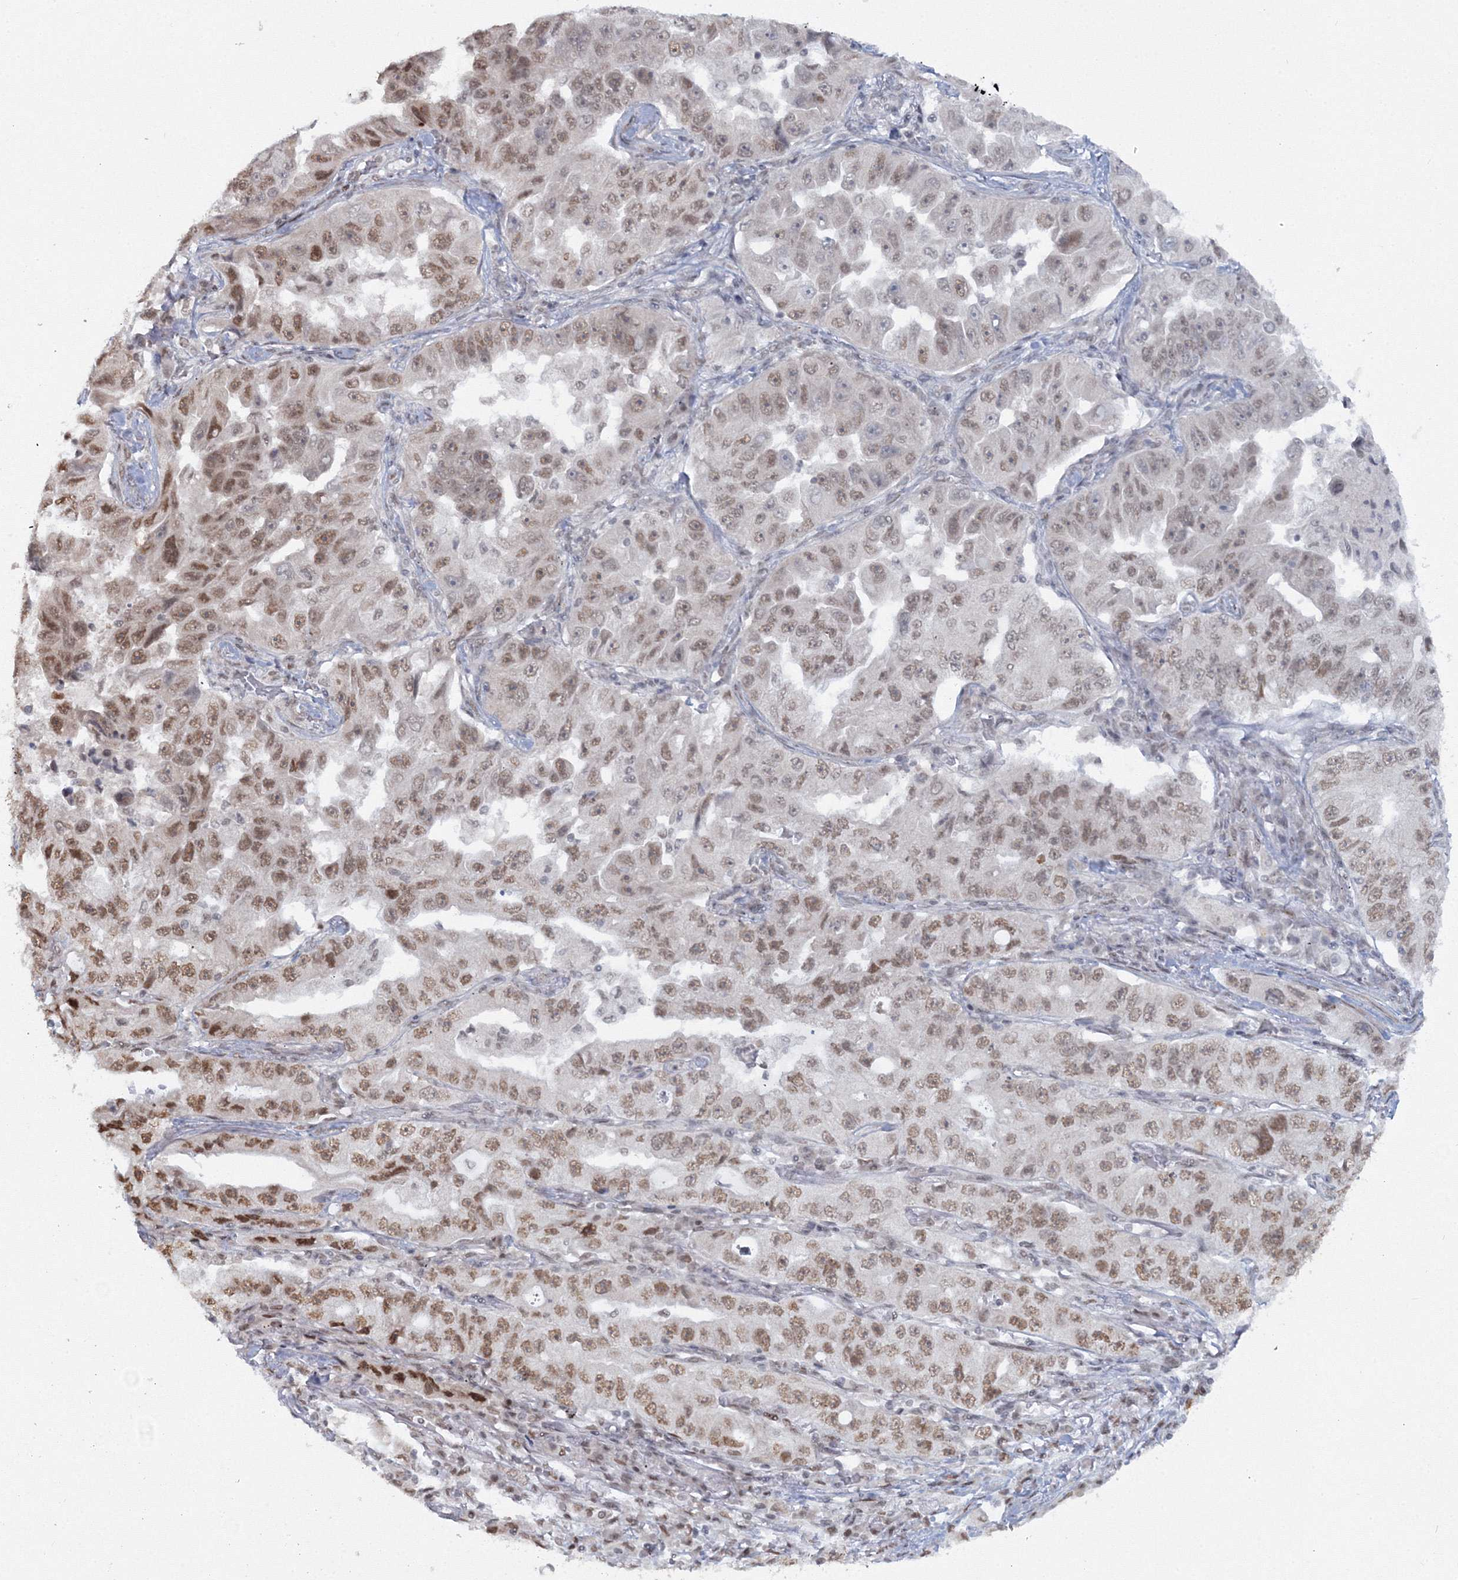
{"staining": {"intensity": "moderate", "quantity": ">75%", "location": "nuclear"}, "tissue": "lung cancer", "cell_type": "Tumor cells", "image_type": "cancer", "snomed": [{"axis": "morphology", "description": "Adenocarcinoma, NOS"}, {"axis": "topography", "description": "Lung"}], "caption": "Lung cancer (adenocarcinoma) stained for a protein (brown) exhibits moderate nuclear positive staining in approximately >75% of tumor cells.", "gene": "C3orf33", "patient": {"sex": "female", "age": 51}}